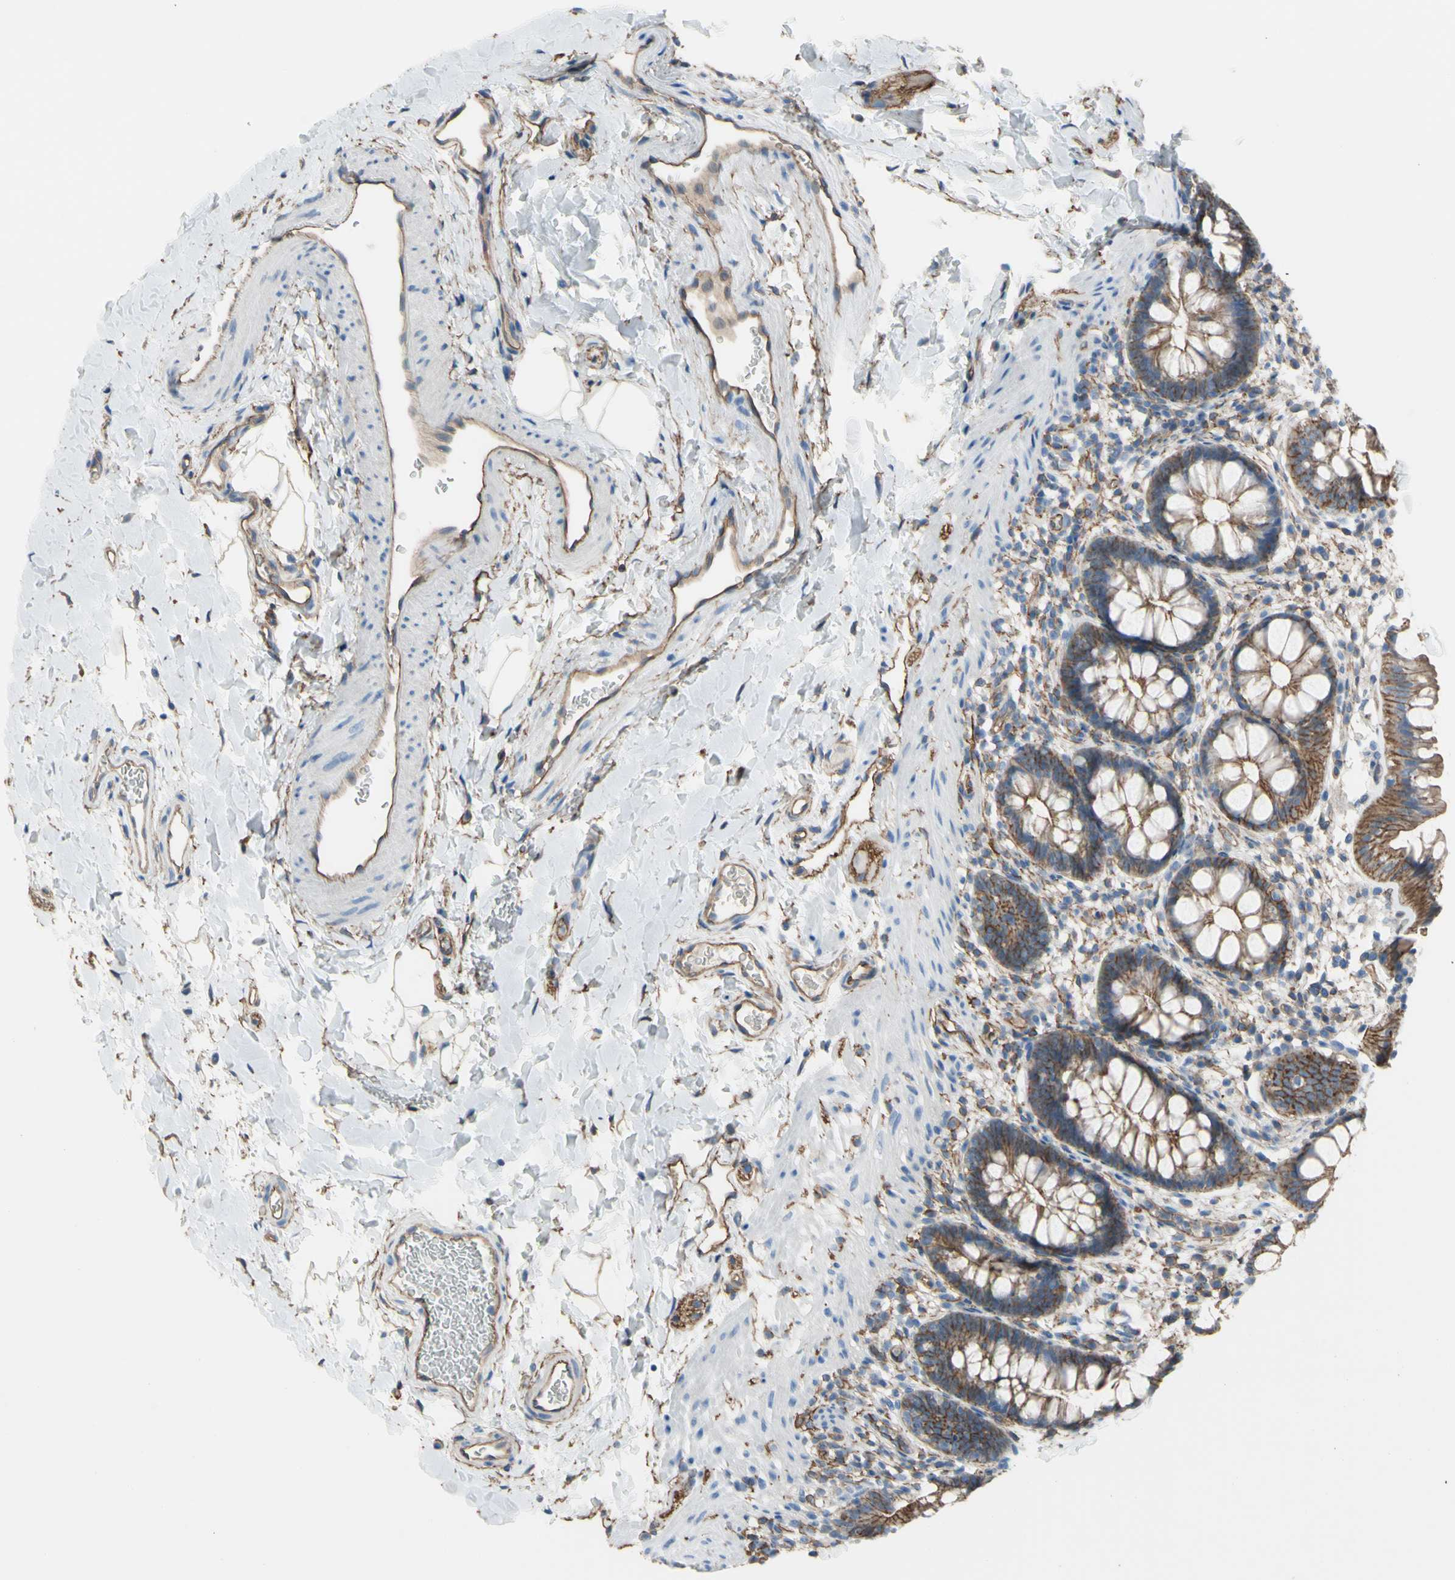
{"staining": {"intensity": "moderate", "quantity": ">75%", "location": "cytoplasmic/membranous"}, "tissue": "rectum", "cell_type": "Glandular cells", "image_type": "normal", "snomed": [{"axis": "morphology", "description": "Normal tissue, NOS"}, {"axis": "topography", "description": "Rectum"}], "caption": "A micrograph showing moderate cytoplasmic/membranous staining in approximately >75% of glandular cells in normal rectum, as visualized by brown immunohistochemical staining.", "gene": "TPBG", "patient": {"sex": "female", "age": 24}}